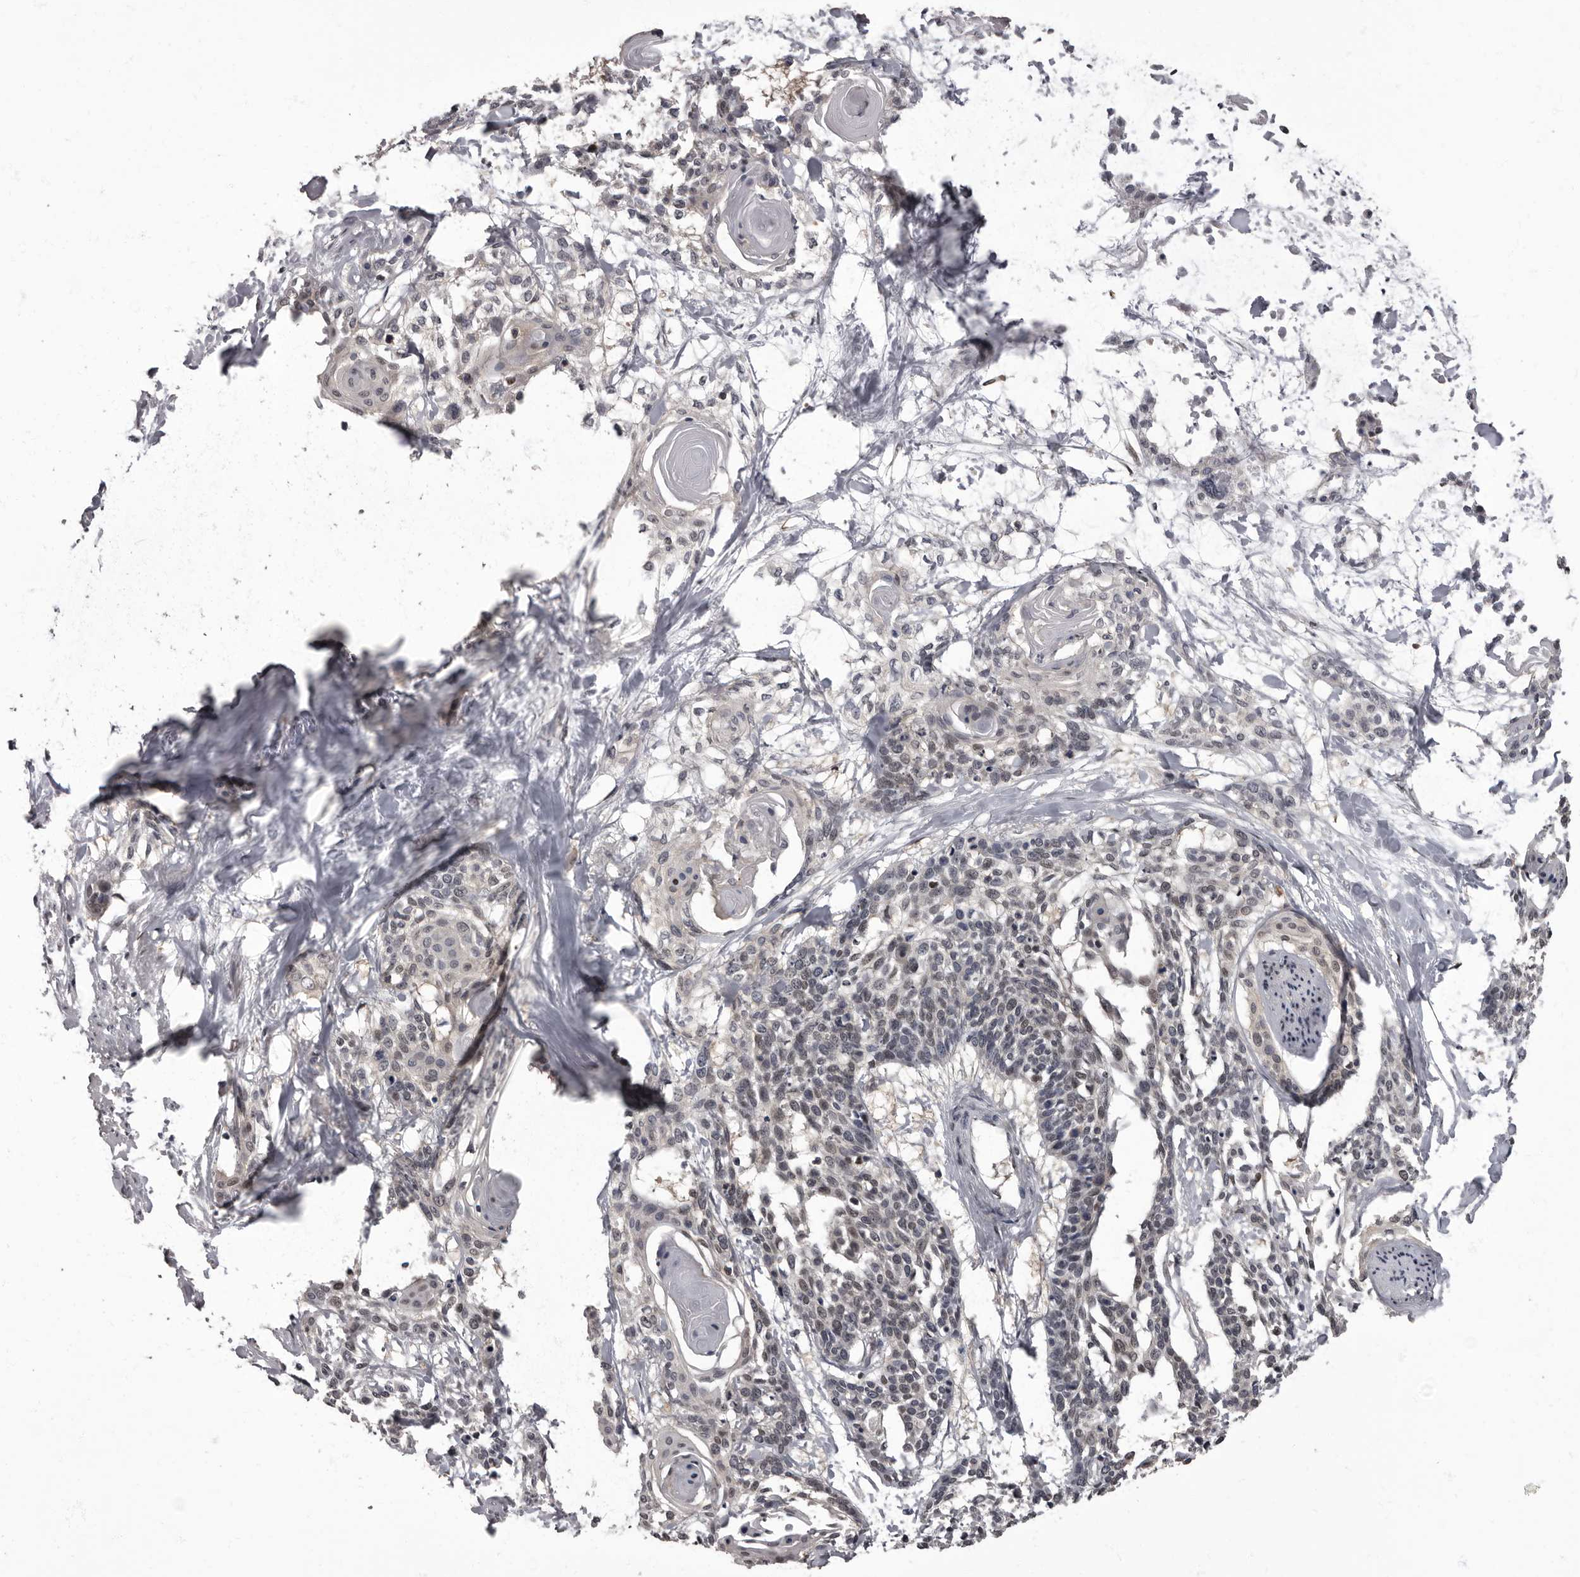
{"staining": {"intensity": "weak", "quantity": "25%-75%", "location": "nuclear"}, "tissue": "cervical cancer", "cell_type": "Tumor cells", "image_type": "cancer", "snomed": [{"axis": "morphology", "description": "Squamous cell carcinoma, NOS"}, {"axis": "topography", "description": "Cervix"}], "caption": "Tumor cells exhibit low levels of weak nuclear expression in approximately 25%-75% of cells in cervical squamous cell carcinoma.", "gene": "C1orf50", "patient": {"sex": "female", "age": 57}}